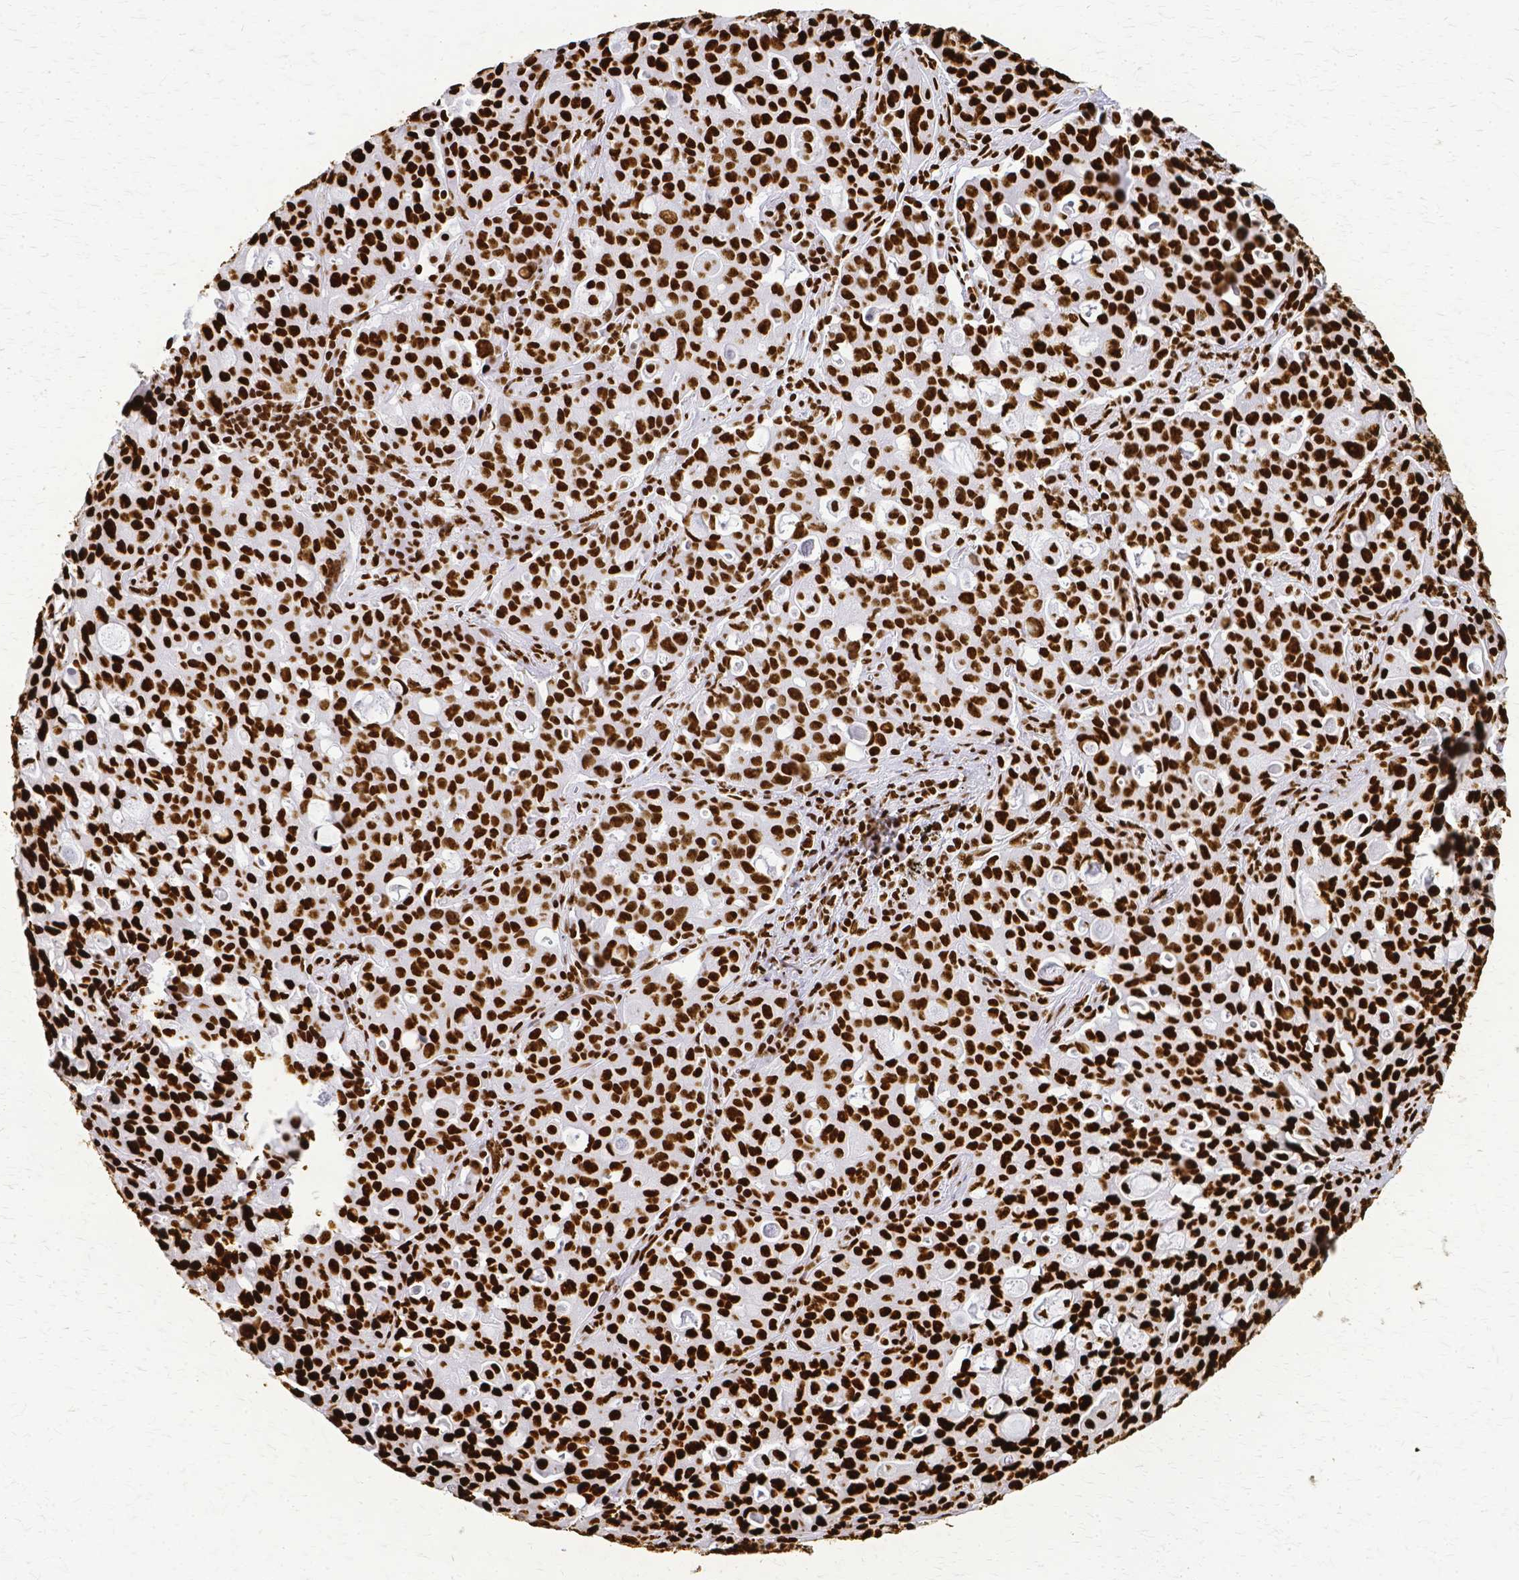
{"staining": {"intensity": "strong", "quantity": ">75%", "location": "nuclear"}, "tissue": "lung cancer", "cell_type": "Tumor cells", "image_type": "cancer", "snomed": [{"axis": "morphology", "description": "Adenocarcinoma, NOS"}, {"axis": "topography", "description": "Lung"}], "caption": "Immunohistochemical staining of lung cancer (adenocarcinoma) exhibits strong nuclear protein expression in approximately >75% of tumor cells.", "gene": "SFPQ", "patient": {"sex": "female", "age": 44}}